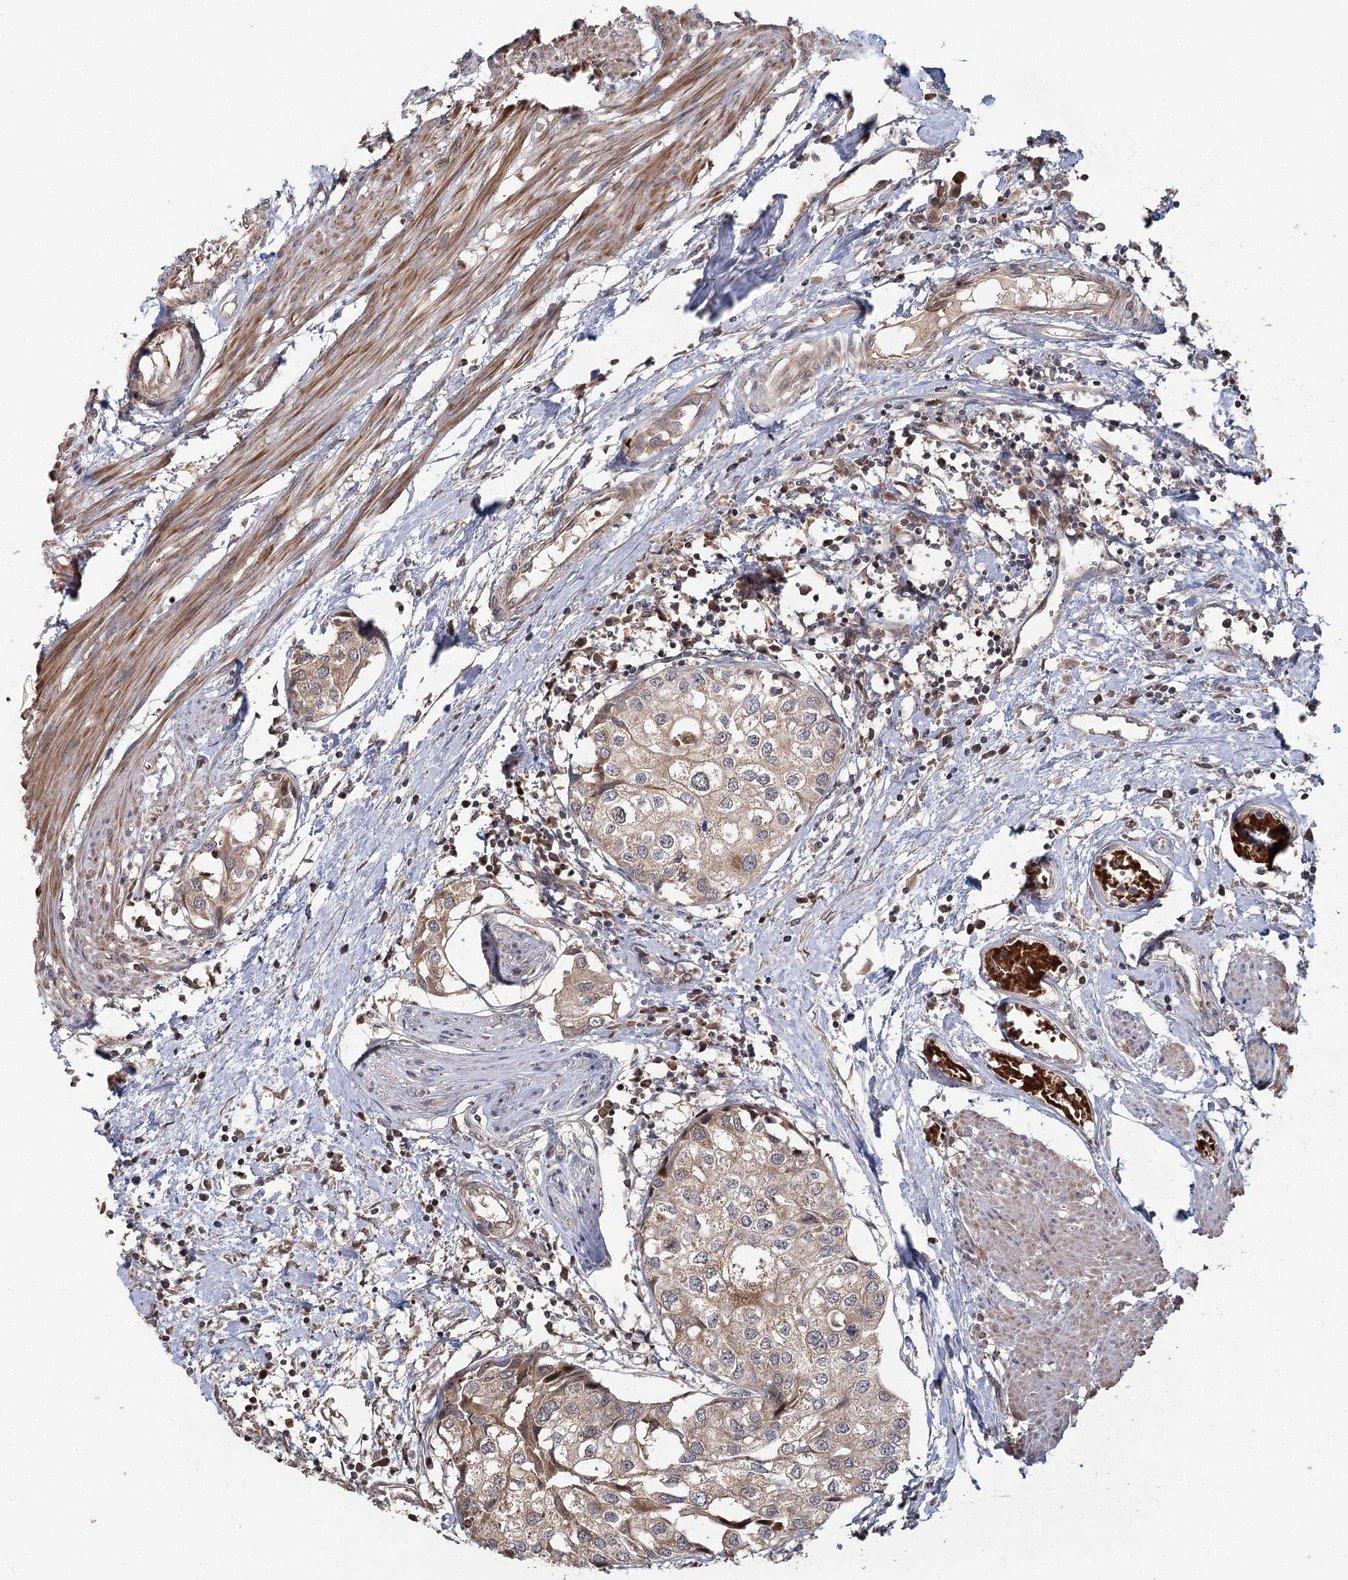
{"staining": {"intensity": "moderate", "quantity": ">75%", "location": "cytoplasmic/membranous"}, "tissue": "urothelial cancer", "cell_type": "Tumor cells", "image_type": "cancer", "snomed": [{"axis": "morphology", "description": "Urothelial carcinoma, High grade"}, {"axis": "topography", "description": "Urinary bladder"}], "caption": "High-magnification brightfield microscopy of urothelial cancer stained with DAB (brown) and counterstained with hematoxylin (blue). tumor cells exhibit moderate cytoplasmic/membranous positivity is seen in about>75% of cells. The staining was performed using DAB (3,3'-diaminobenzidine), with brown indicating positive protein expression. Nuclei are stained blue with hematoxylin.", "gene": "RAPGEF6", "patient": {"sex": "male", "age": 64}}